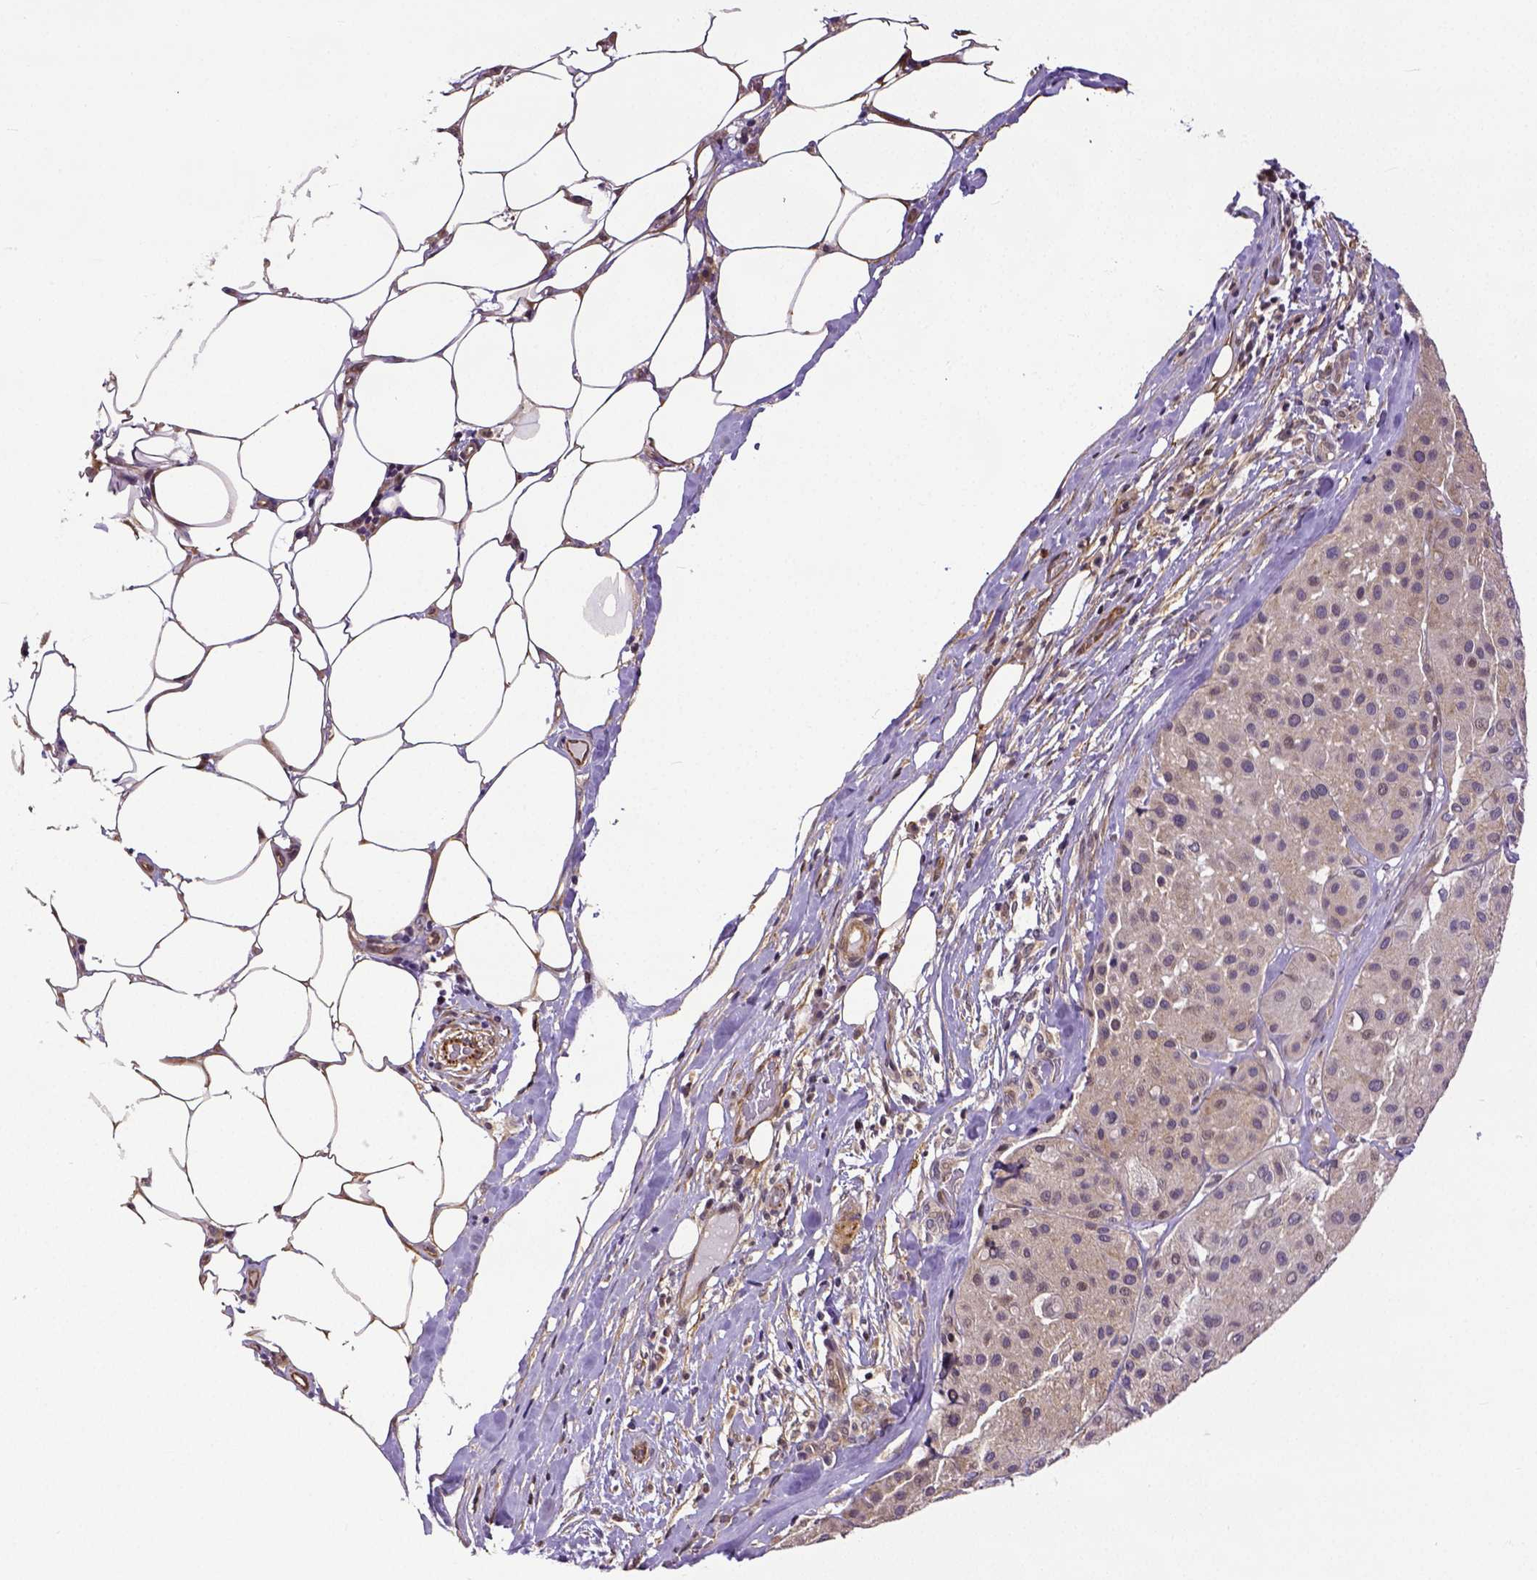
{"staining": {"intensity": "moderate", "quantity": "25%-75%", "location": "cytoplasmic/membranous"}, "tissue": "melanoma", "cell_type": "Tumor cells", "image_type": "cancer", "snomed": [{"axis": "morphology", "description": "Malignant melanoma, Metastatic site"}, {"axis": "topography", "description": "Smooth muscle"}], "caption": "Immunohistochemistry (DAB) staining of malignant melanoma (metastatic site) demonstrates moderate cytoplasmic/membranous protein expression in about 25%-75% of tumor cells.", "gene": "DICER1", "patient": {"sex": "male", "age": 41}}